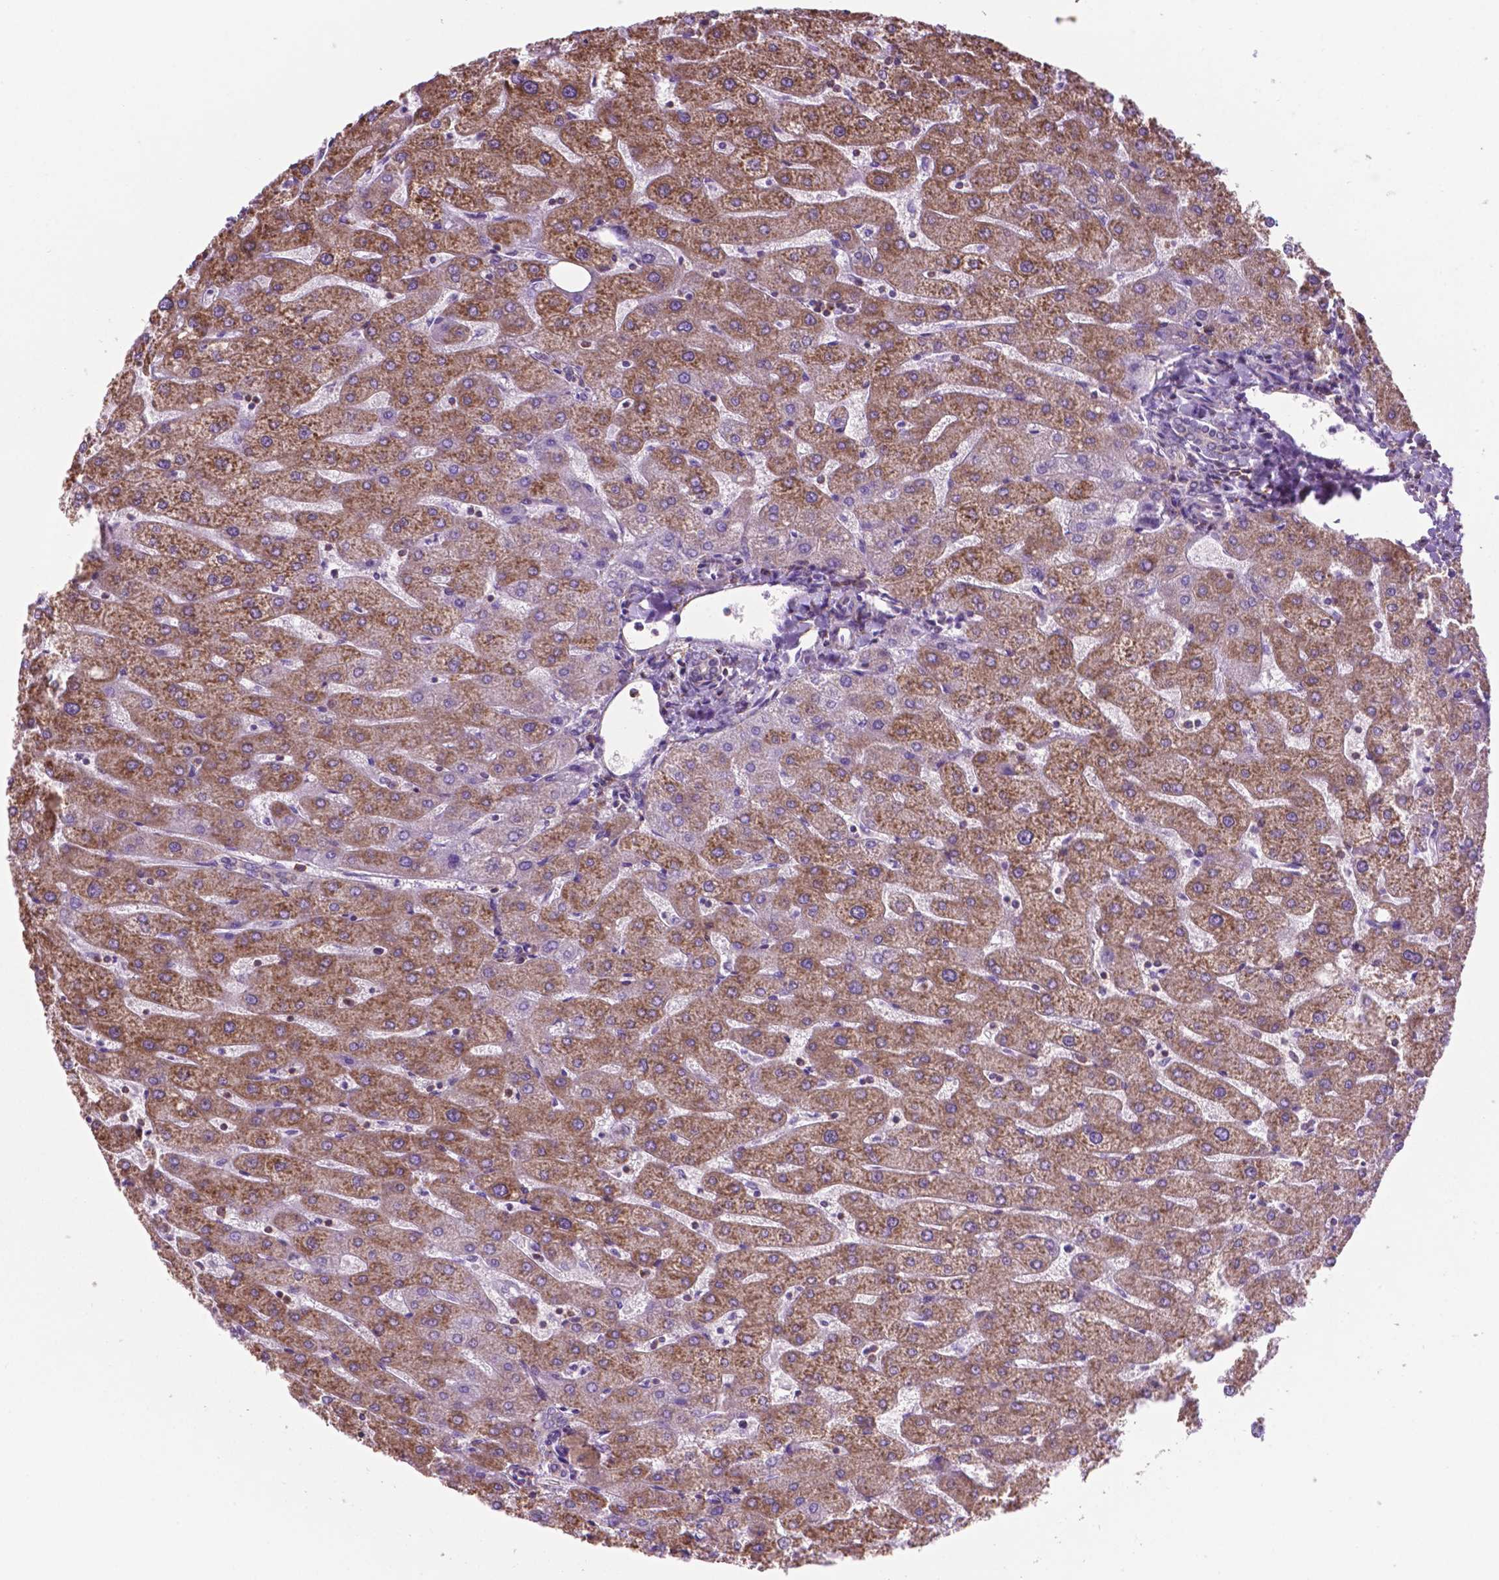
{"staining": {"intensity": "weak", "quantity": "<25%", "location": "cytoplasmic/membranous"}, "tissue": "liver", "cell_type": "Cholangiocytes", "image_type": "normal", "snomed": [{"axis": "morphology", "description": "Normal tissue, NOS"}, {"axis": "topography", "description": "Liver"}], "caption": "IHC of normal human liver reveals no expression in cholangiocytes. Nuclei are stained in blue.", "gene": "RPL29", "patient": {"sex": "male", "age": 67}}